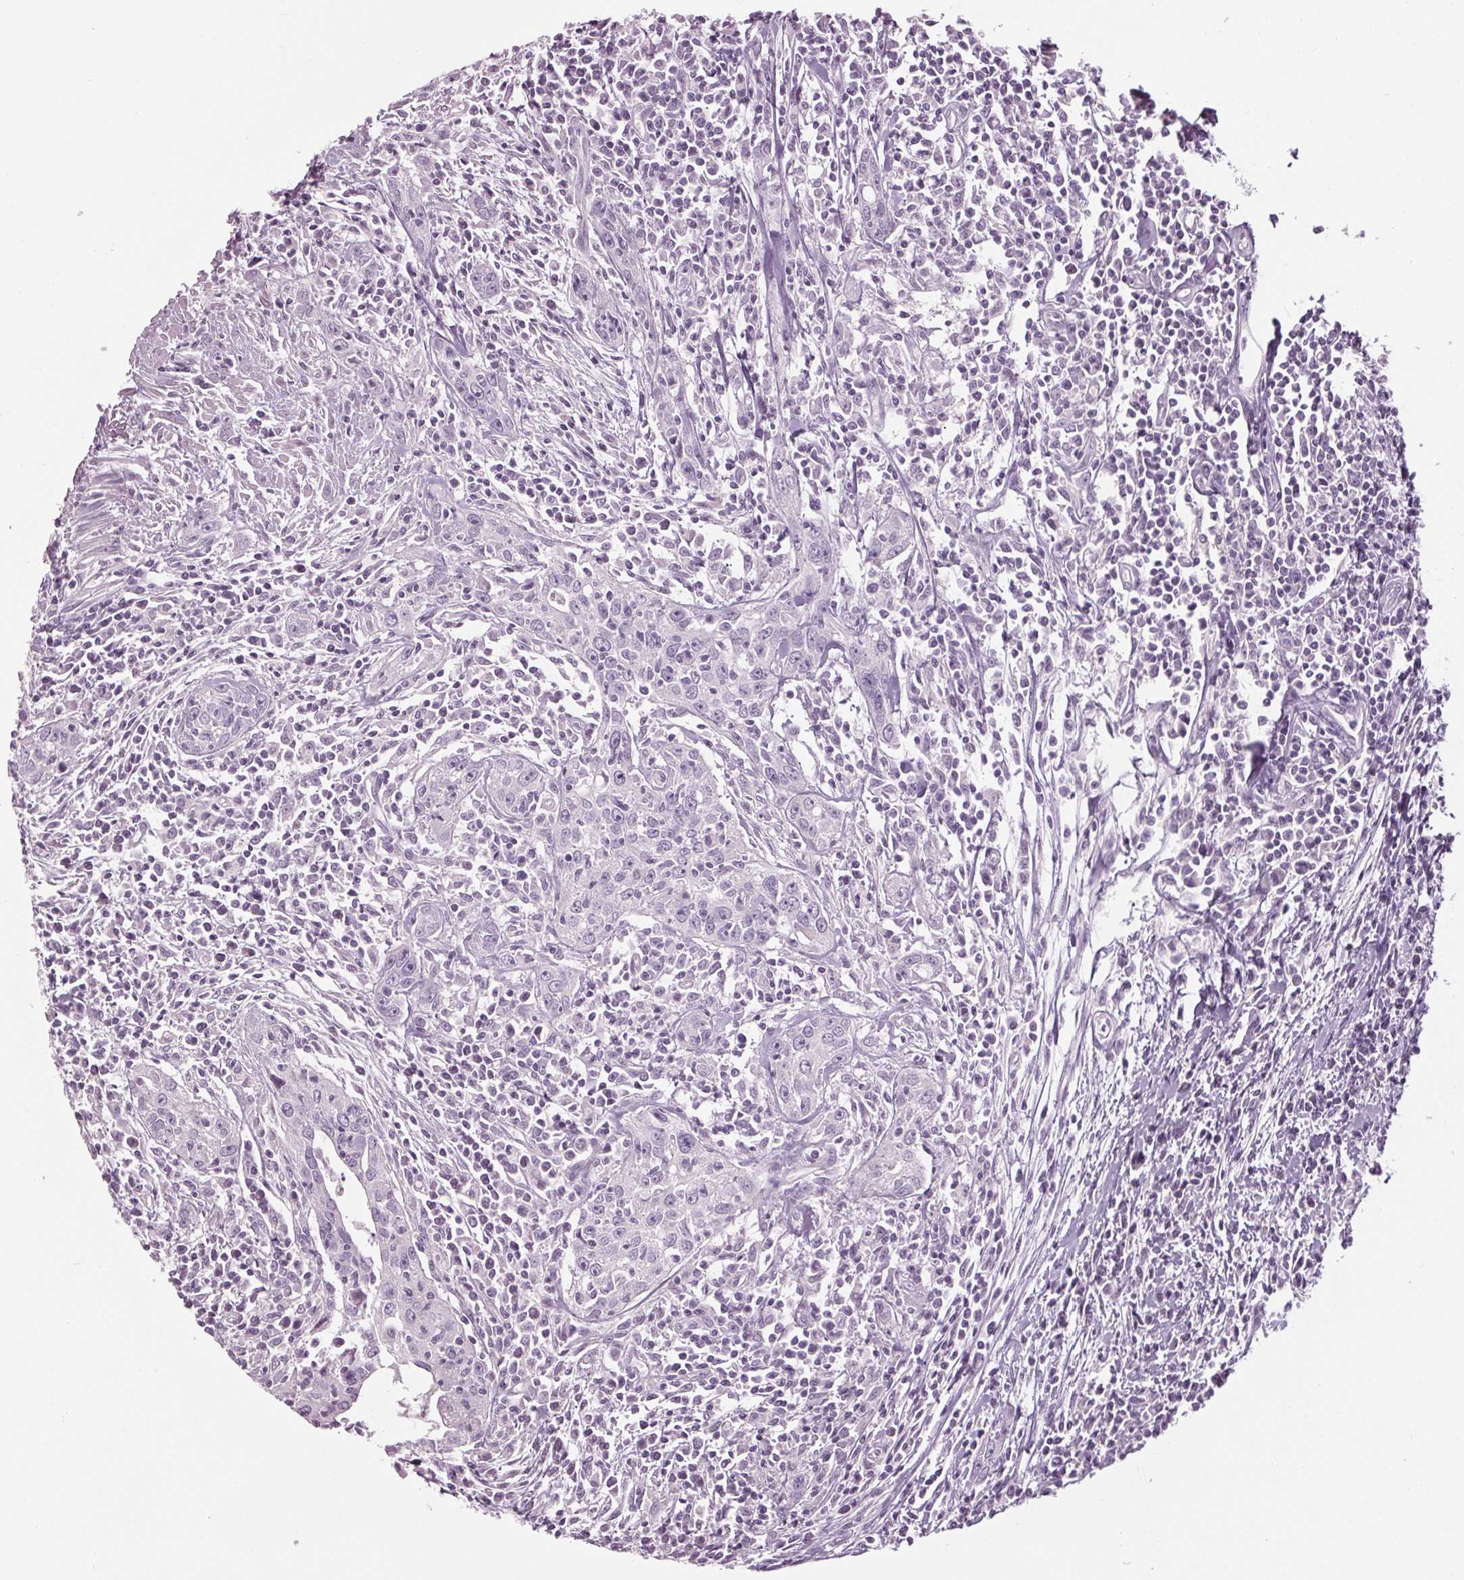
{"staining": {"intensity": "negative", "quantity": "none", "location": "none"}, "tissue": "urothelial cancer", "cell_type": "Tumor cells", "image_type": "cancer", "snomed": [{"axis": "morphology", "description": "Urothelial carcinoma, High grade"}, {"axis": "topography", "description": "Urinary bladder"}], "caption": "Immunohistochemical staining of human high-grade urothelial carcinoma demonstrates no significant expression in tumor cells. (Stains: DAB (3,3'-diaminobenzidine) immunohistochemistry with hematoxylin counter stain, Microscopy: brightfield microscopy at high magnification).", "gene": "TNNC2", "patient": {"sex": "male", "age": 83}}